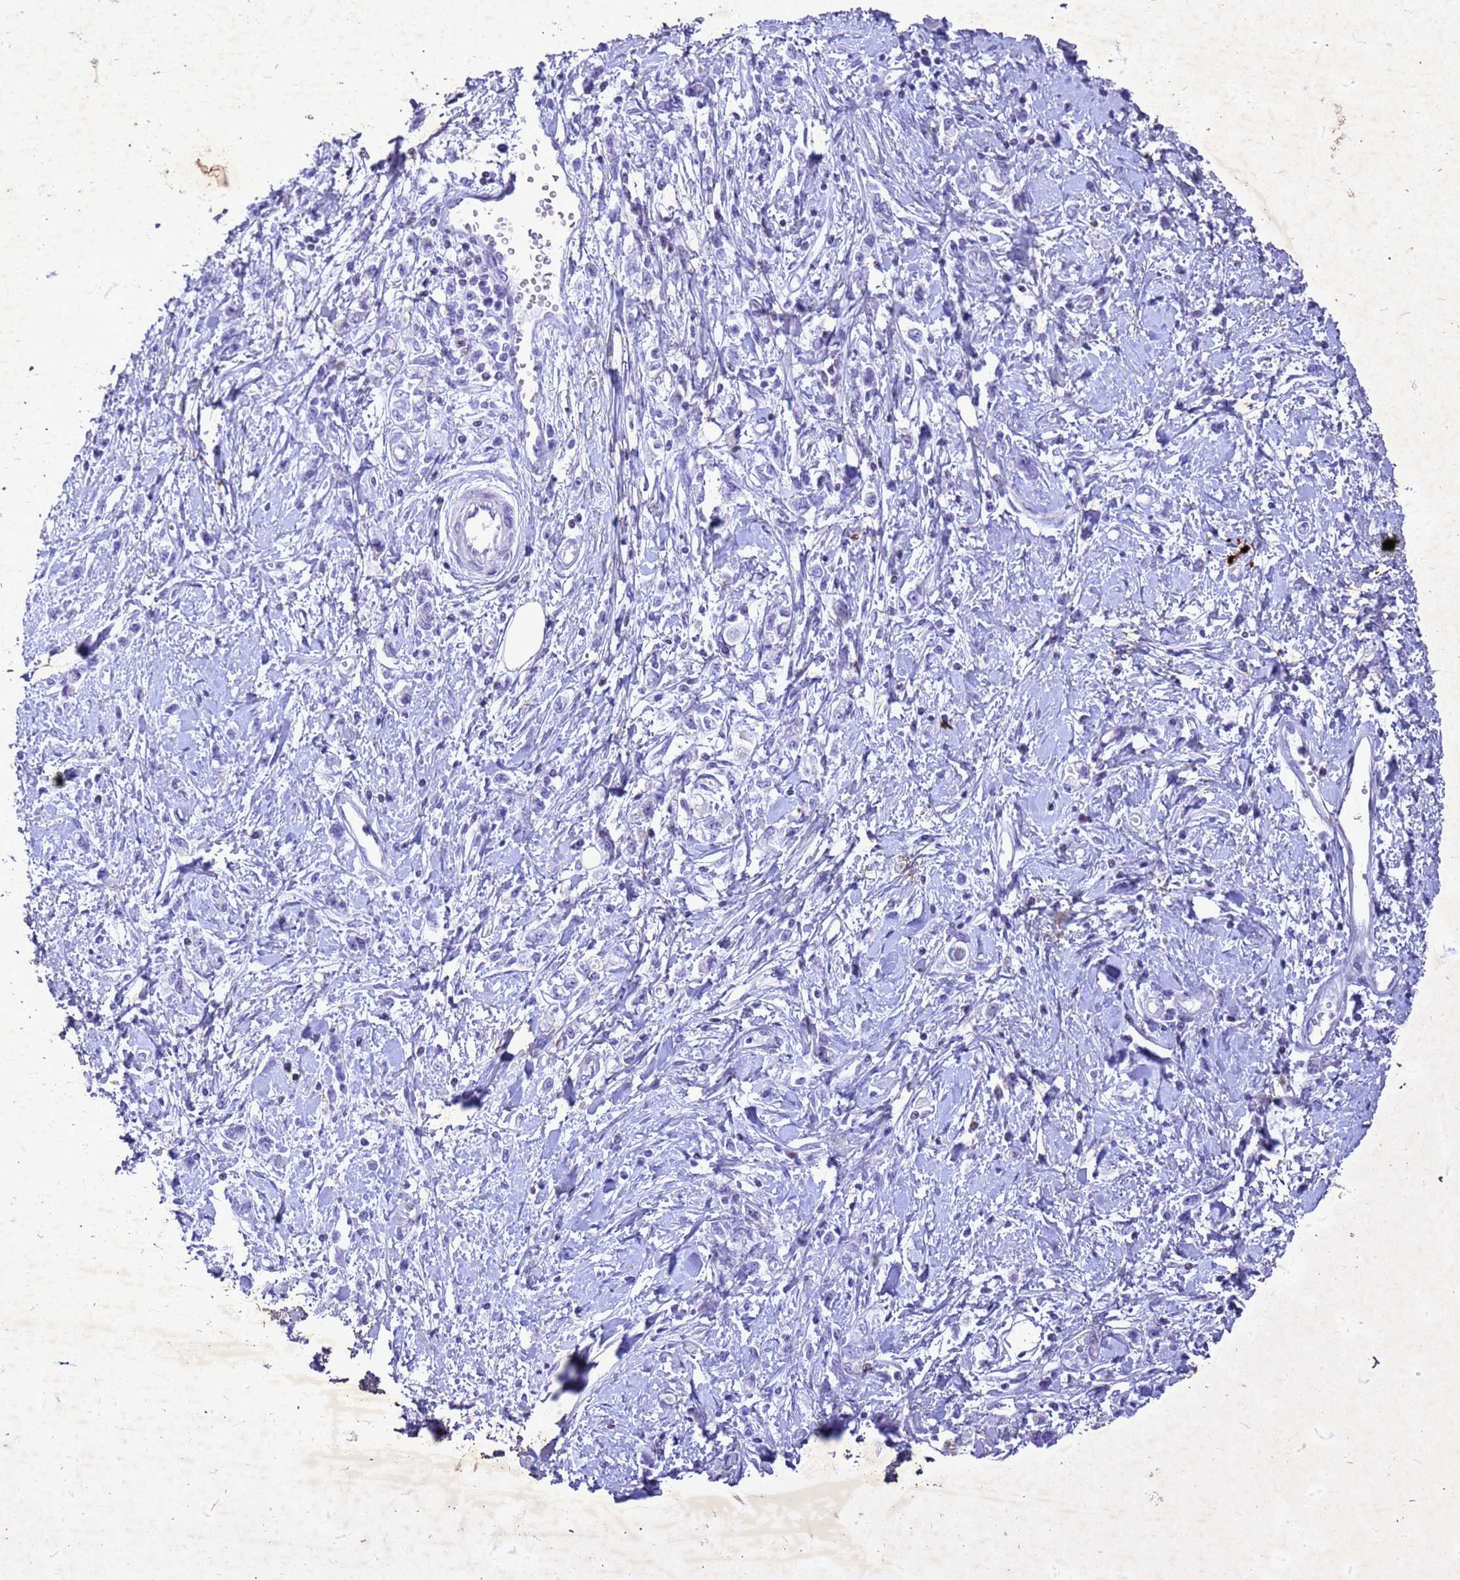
{"staining": {"intensity": "negative", "quantity": "none", "location": "none"}, "tissue": "stomach cancer", "cell_type": "Tumor cells", "image_type": "cancer", "snomed": [{"axis": "morphology", "description": "Adenocarcinoma, NOS"}, {"axis": "topography", "description": "Stomach"}], "caption": "This is an immunohistochemistry (IHC) micrograph of stomach adenocarcinoma. There is no staining in tumor cells.", "gene": "COPS9", "patient": {"sex": "female", "age": 76}}